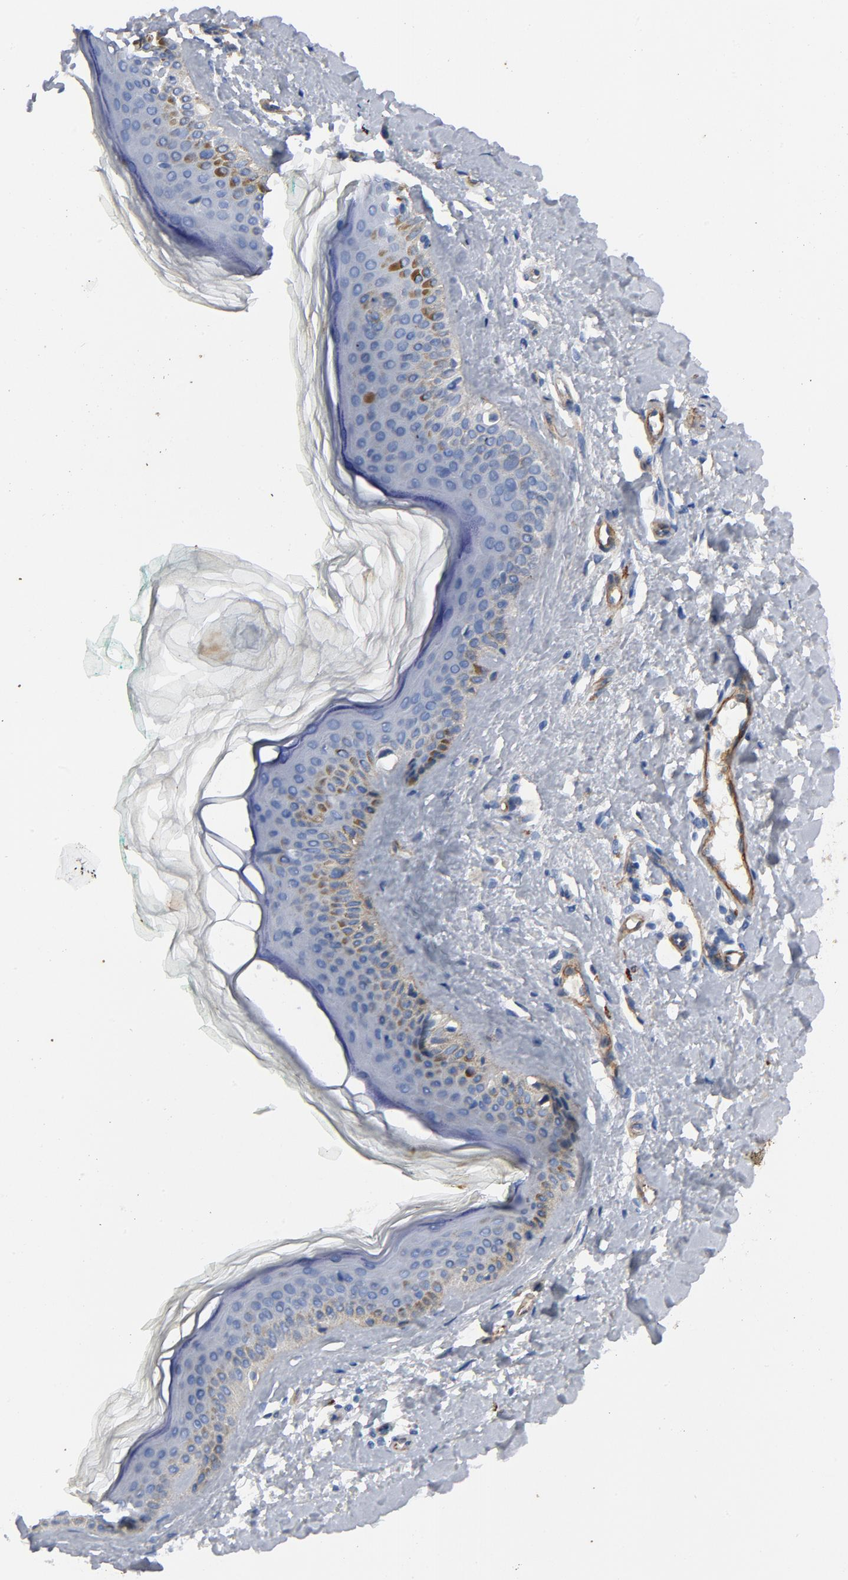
{"staining": {"intensity": "negative", "quantity": "none", "location": "none"}, "tissue": "skin", "cell_type": "Fibroblasts", "image_type": "normal", "snomed": [{"axis": "morphology", "description": "Normal tissue, NOS"}, {"axis": "topography", "description": "Skin"}], "caption": "Immunohistochemical staining of unremarkable skin exhibits no significant expression in fibroblasts. (Stains: DAB IHC with hematoxylin counter stain, Microscopy: brightfield microscopy at high magnification).", "gene": "LAMC1", "patient": {"sex": "male", "age": 71}}